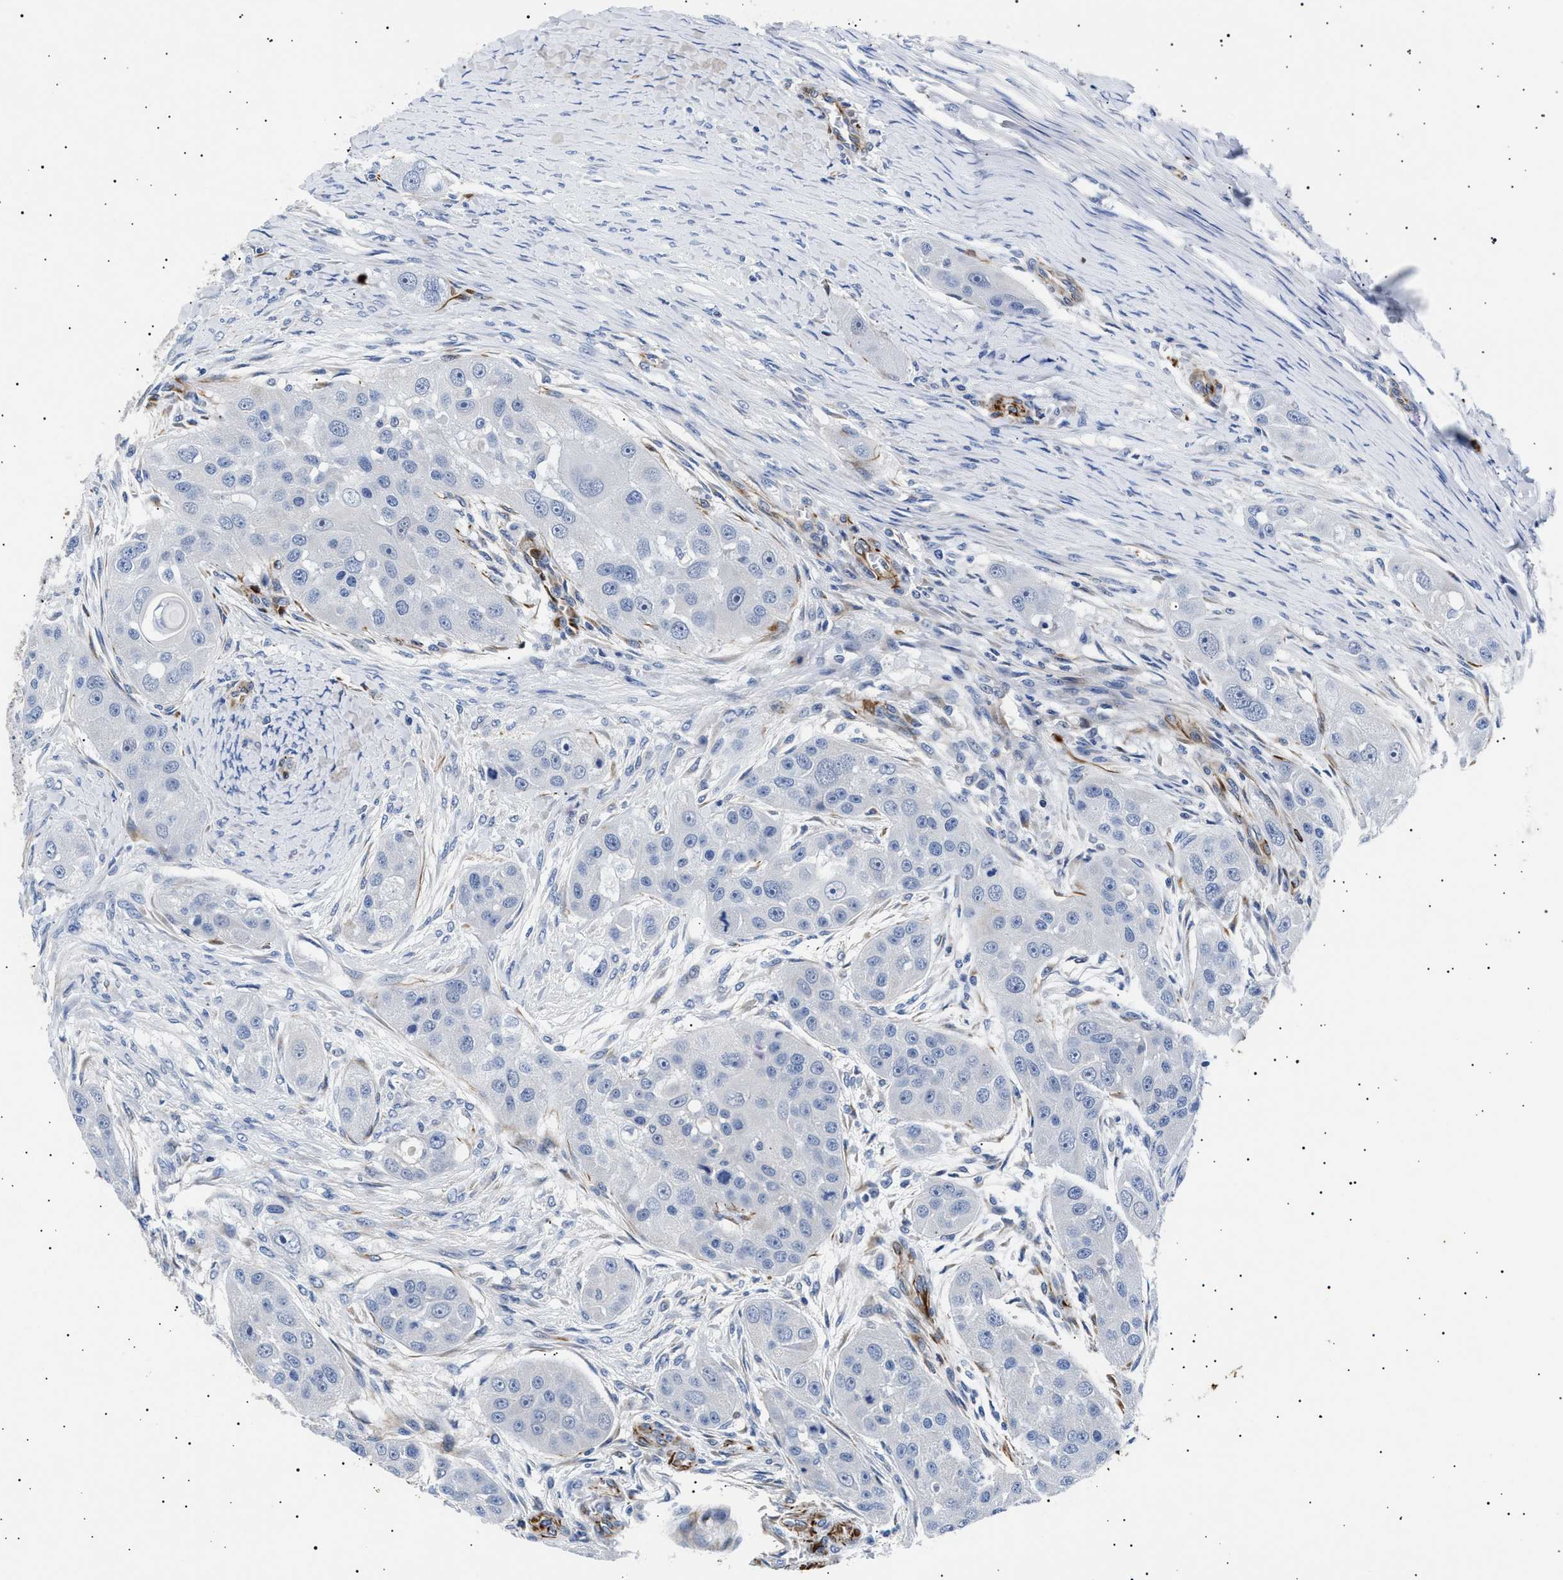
{"staining": {"intensity": "negative", "quantity": "none", "location": "none"}, "tissue": "head and neck cancer", "cell_type": "Tumor cells", "image_type": "cancer", "snomed": [{"axis": "morphology", "description": "Normal tissue, NOS"}, {"axis": "morphology", "description": "Squamous cell carcinoma, NOS"}, {"axis": "topography", "description": "Skeletal muscle"}, {"axis": "topography", "description": "Head-Neck"}], "caption": "Immunohistochemical staining of squamous cell carcinoma (head and neck) displays no significant staining in tumor cells. The staining was performed using DAB to visualize the protein expression in brown, while the nuclei were stained in blue with hematoxylin (Magnification: 20x).", "gene": "OLFML2A", "patient": {"sex": "male", "age": 51}}